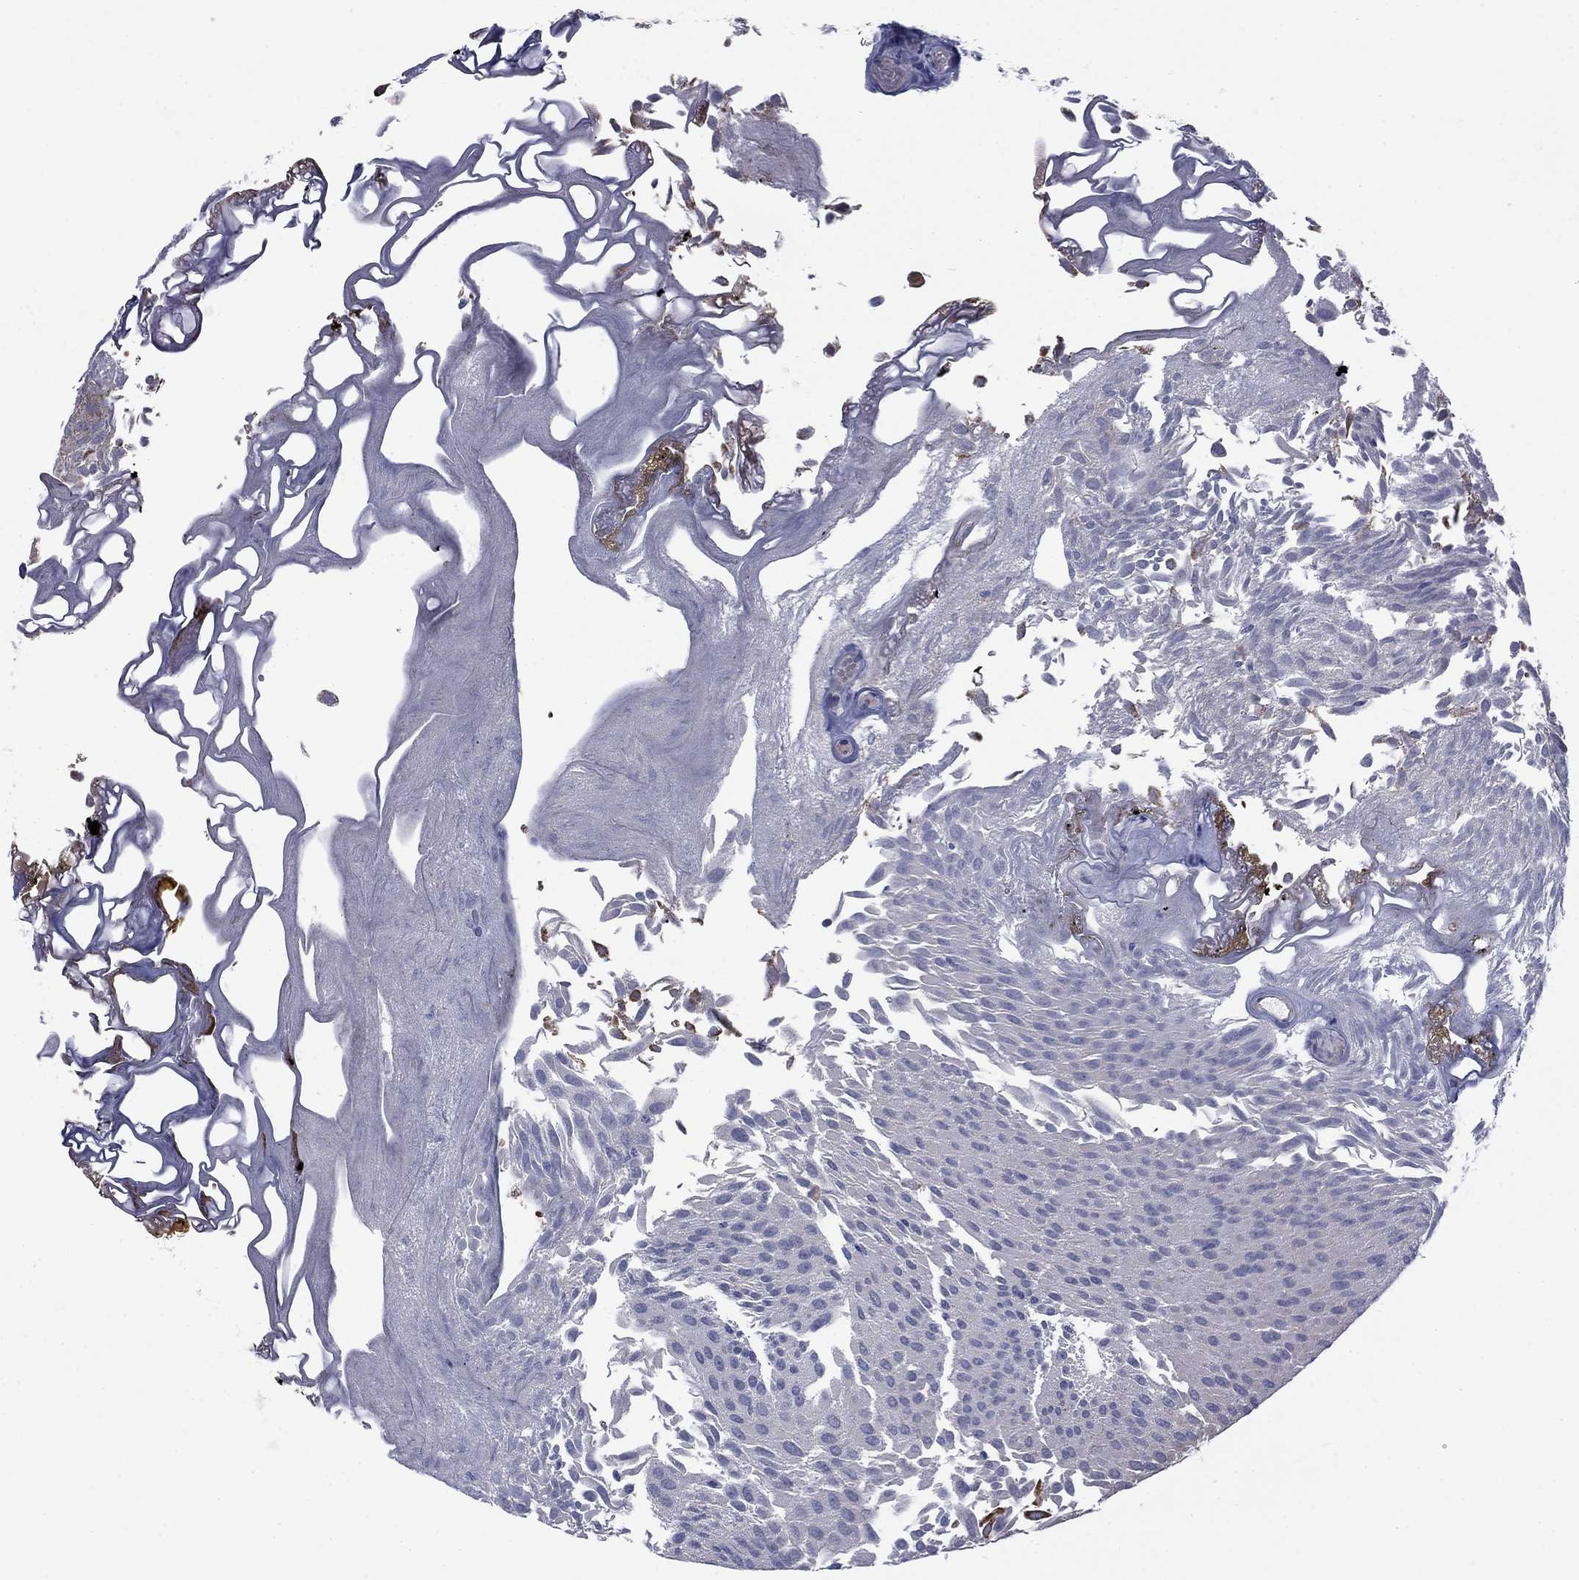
{"staining": {"intensity": "negative", "quantity": "none", "location": "none"}, "tissue": "urothelial cancer", "cell_type": "Tumor cells", "image_type": "cancer", "snomed": [{"axis": "morphology", "description": "Urothelial carcinoma, Low grade"}, {"axis": "topography", "description": "Urinary bladder"}], "caption": "The photomicrograph reveals no significant expression in tumor cells of urothelial carcinoma (low-grade).", "gene": "DOP1B", "patient": {"sex": "male", "age": 52}}